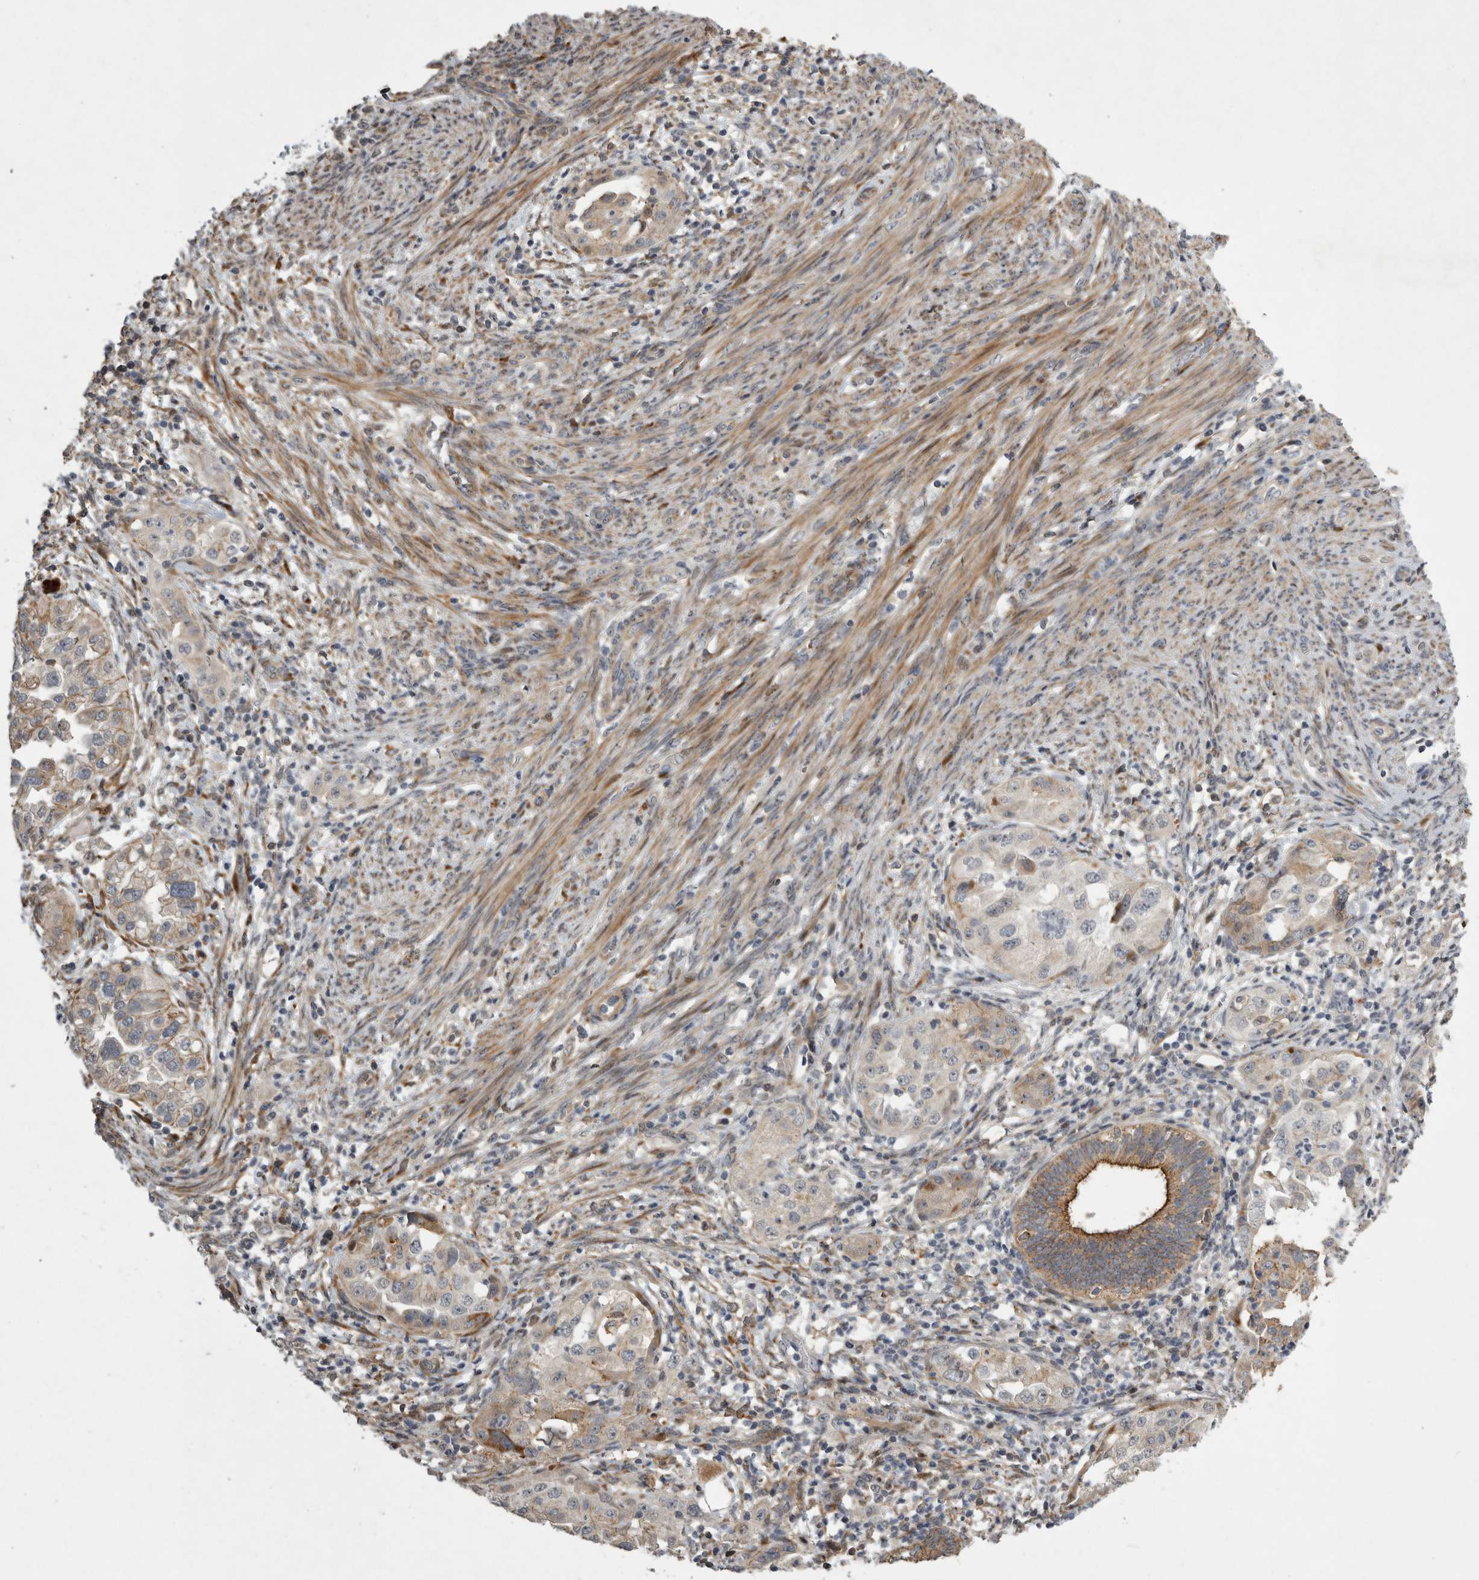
{"staining": {"intensity": "moderate", "quantity": "<25%", "location": "cytoplasmic/membranous"}, "tissue": "endometrial cancer", "cell_type": "Tumor cells", "image_type": "cancer", "snomed": [{"axis": "morphology", "description": "Adenocarcinoma, NOS"}, {"axis": "topography", "description": "Endometrium"}], "caption": "Immunohistochemical staining of human endometrial cancer displays low levels of moderate cytoplasmic/membranous protein expression in about <25% of tumor cells. Immunohistochemistry stains the protein of interest in brown and the nuclei are stained blue.", "gene": "MPDZ", "patient": {"sex": "female", "age": 85}}